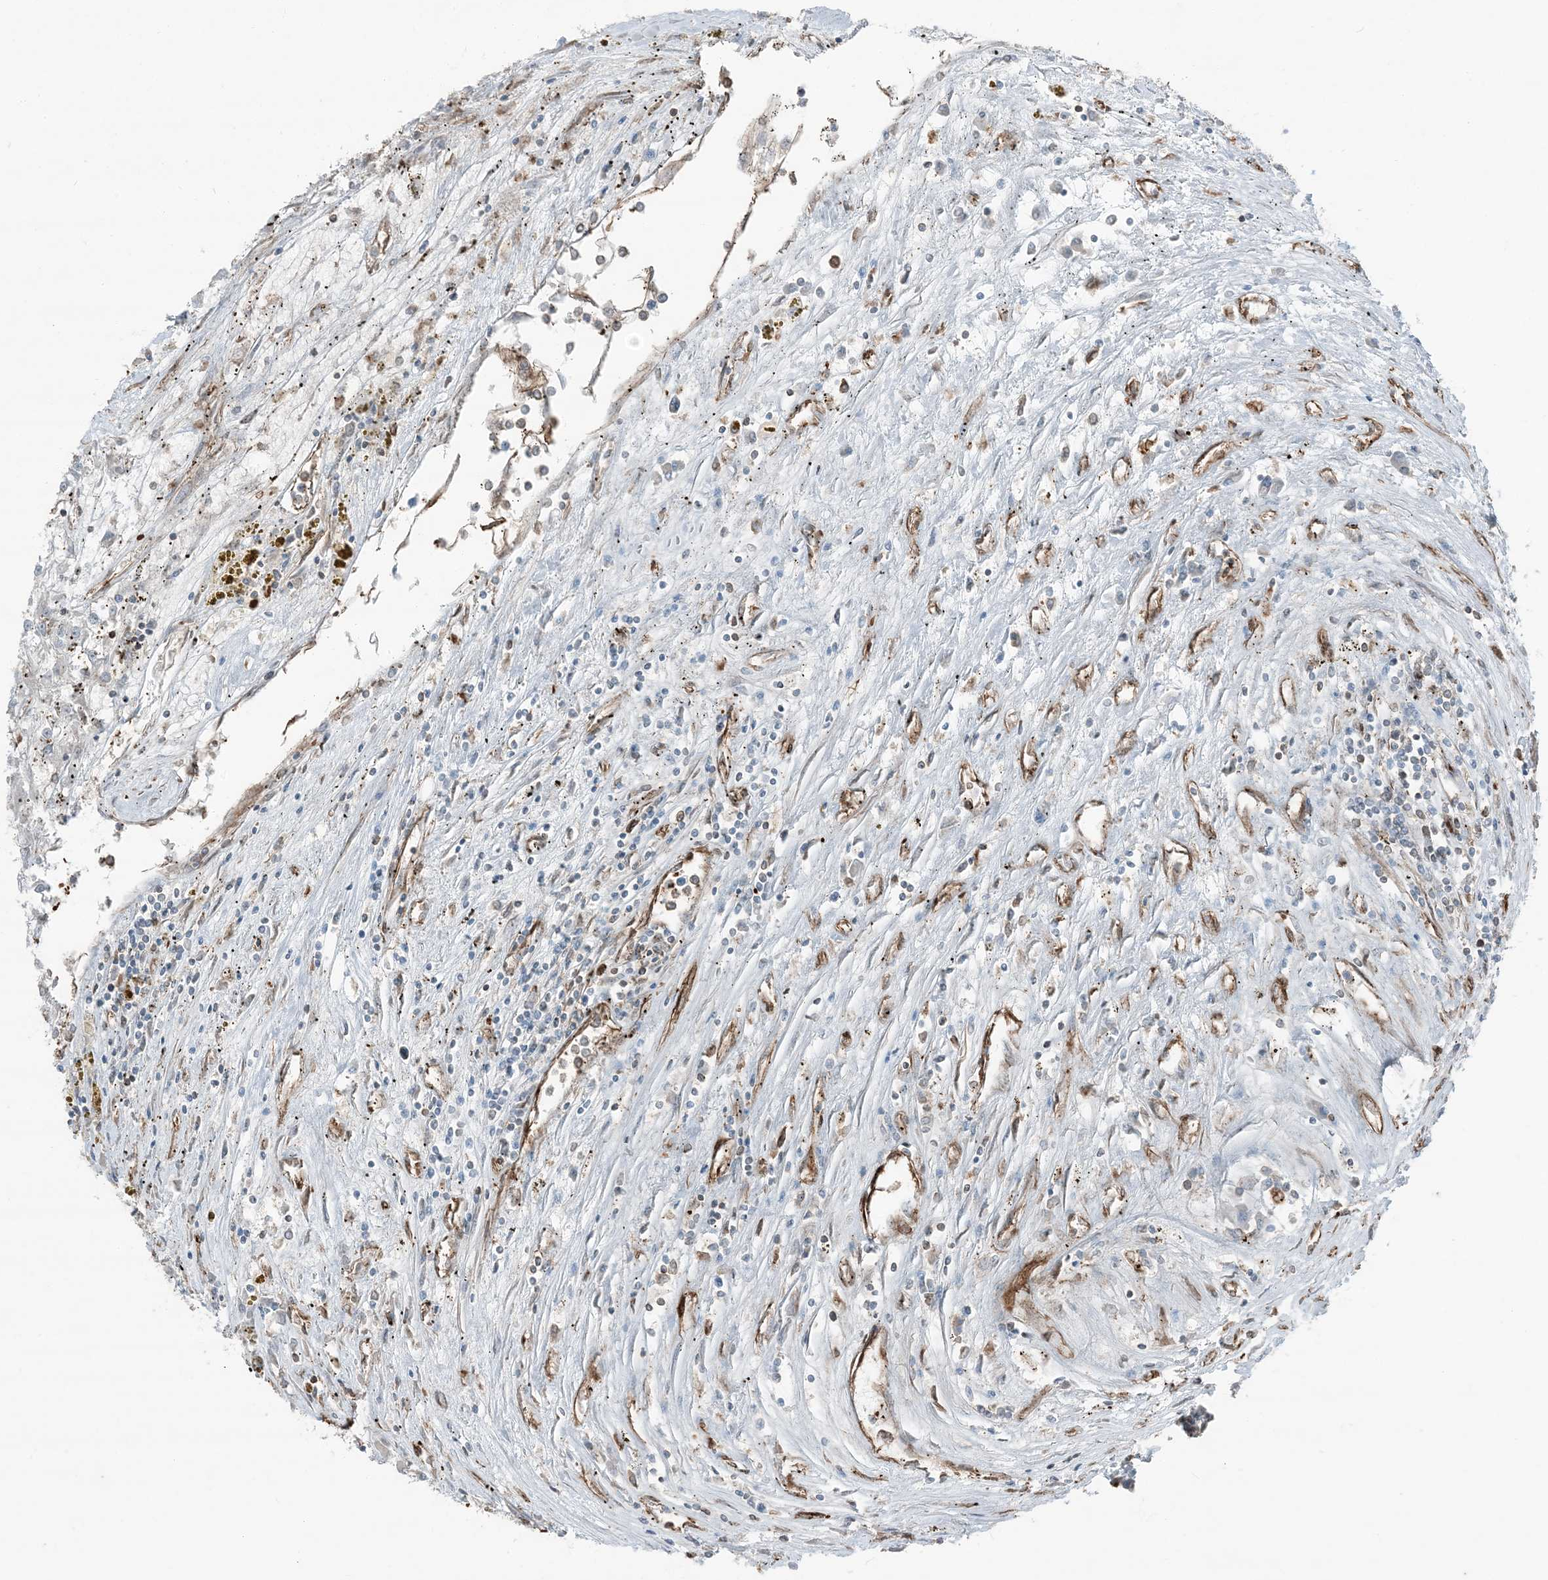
{"staining": {"intensity": "negative", "quantity": "none", "location": "none"}, "tissue": "renal cancer", "cell_type": "Tumor cells", "image_type": "cancer", "snomed": [{"axis": "morphology", "description": "Adenocarcinoma, NOS"}, {"axis": "topography", "description": "Kidney"}], "caption": "This is an immunohistochemistry histopathology image of human renal cancer (adenocarcinoma). There is no expression in tumor cells.", "gene": "APOBEC3C", "patient": {"sex": "female", "age": 52}}